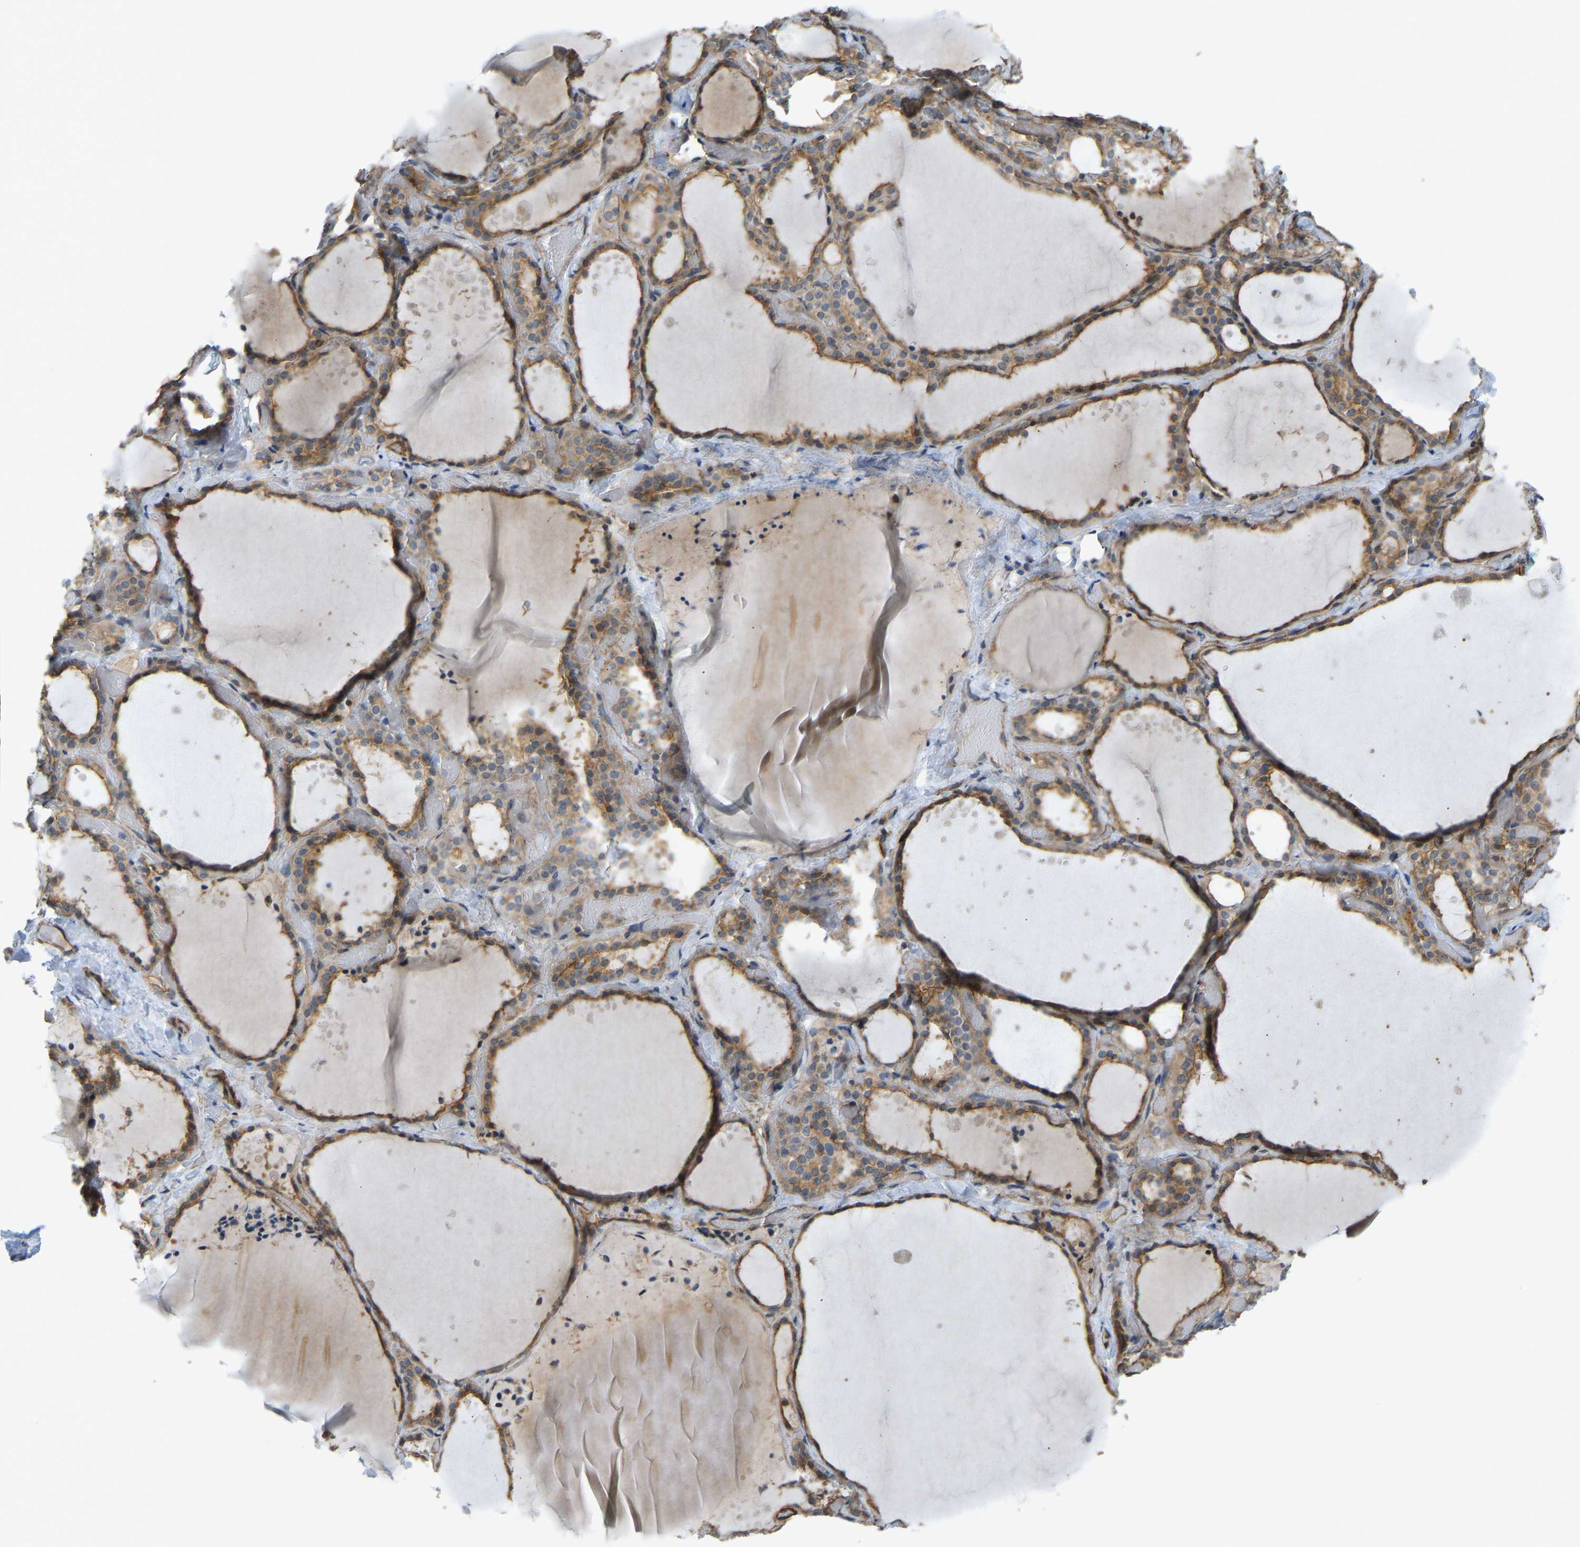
{"staining": {"intensity": "moderate", "quantity": ">75%", "location": "cytoplasmic/membranous"}, "tissue": "thyroid gland", "cell_type": "Glandular cells", "image_type": "normal", "snomed": [{"axis": "morphology", "description": "Normal tissue, NOS"}, {"axis": "topography", "description": "Thyroid gland"}], "caption": "Glandular cells reveal moderate cytoplasmic/membranous positivity in about >75% of cells in benign thyroid gland.", "gene": "KIAA1671", "patient": {"sex": "female", "age": 44}}